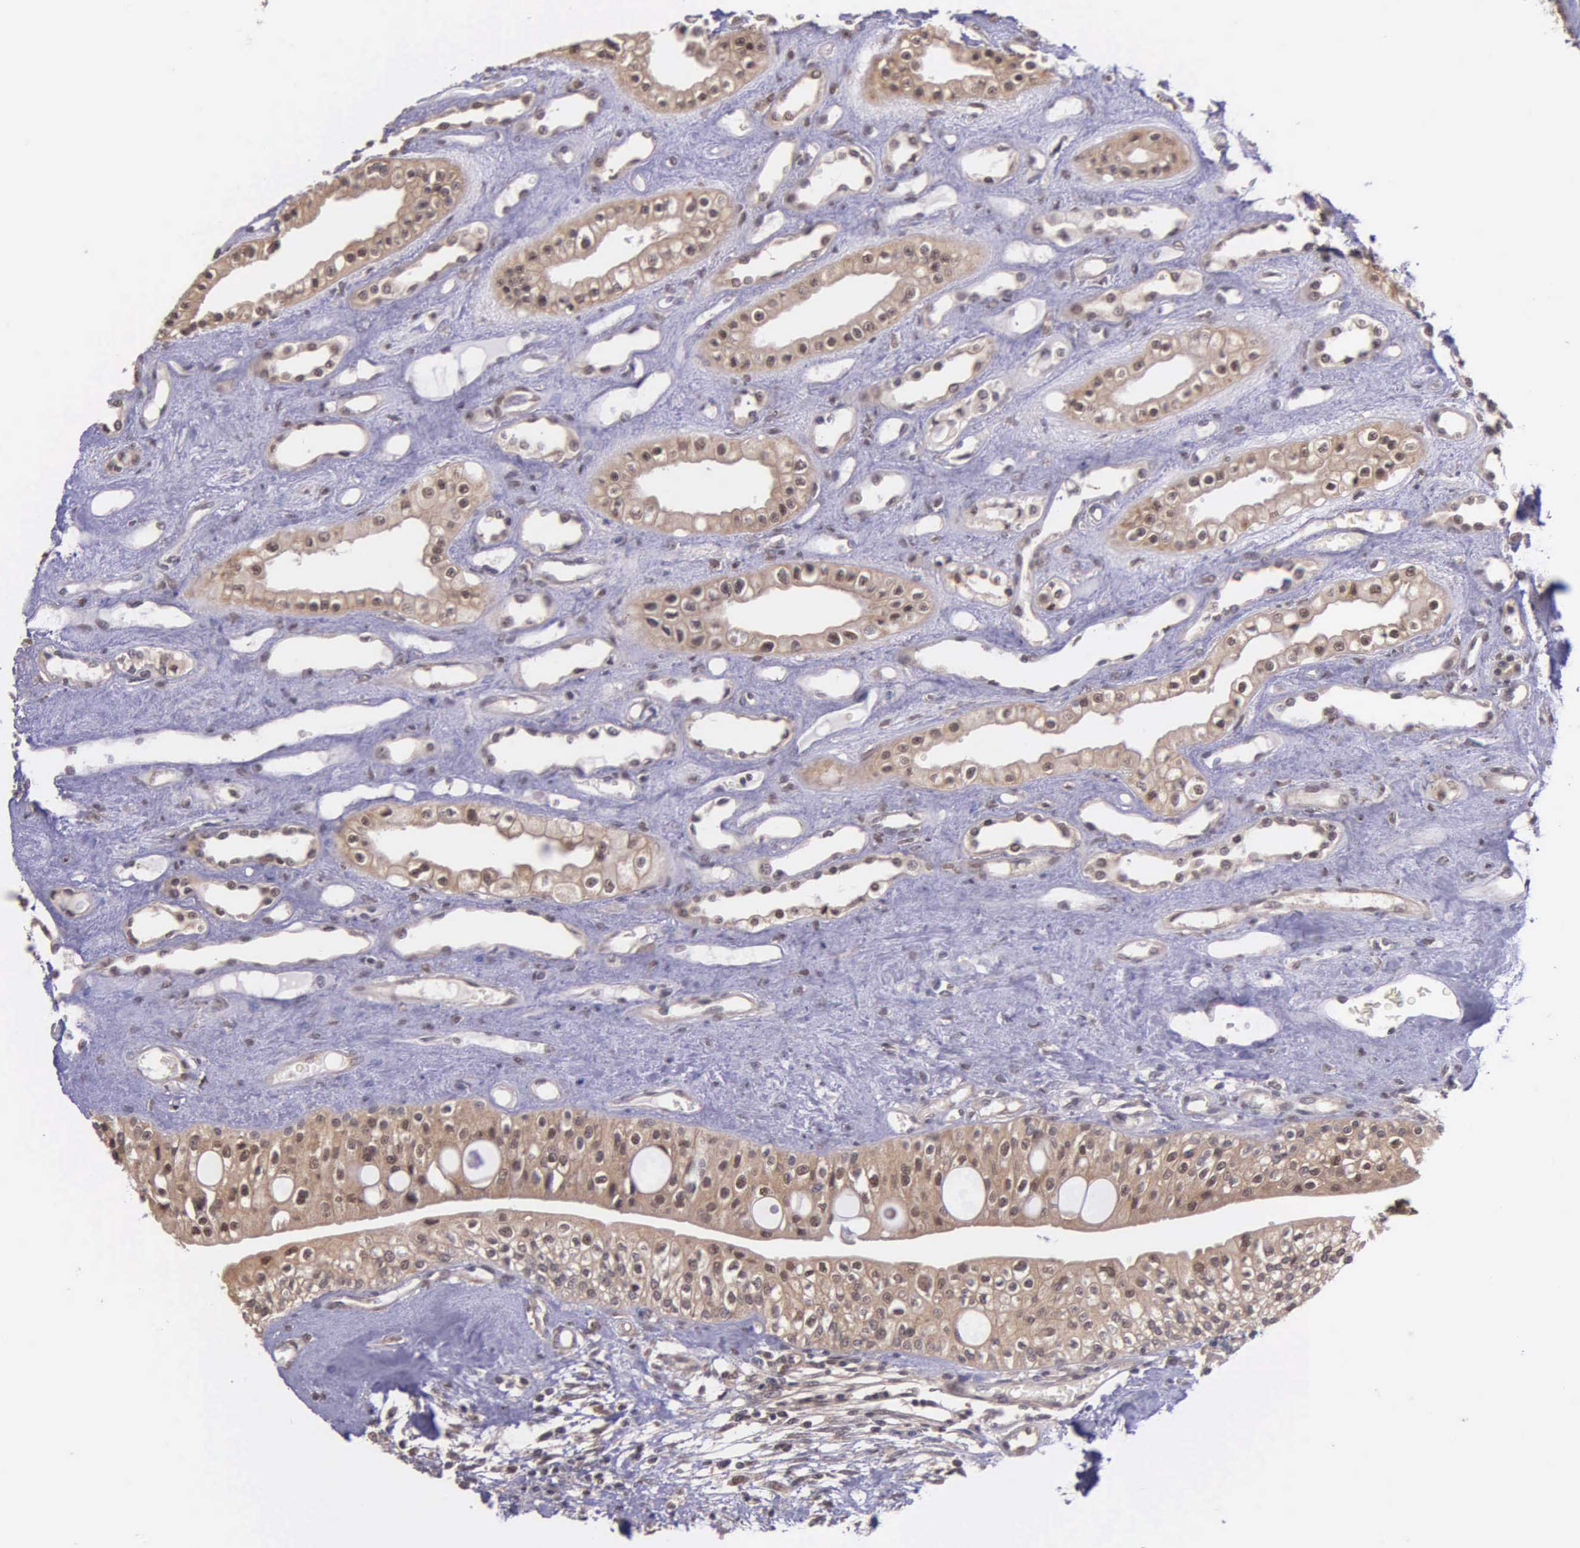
{"staining": {"intensity": "moderate", "quantity": ">75%", "location": "cytoplasmic/membranous,nuclear"}, "tissue": "urinary bladder", "cell_type": "Urothelial cells", "image_type": "normal", "snomed": [{"axis": "morphology", "description": "Normal tissue, NOS"}, {"axis": "topography", "description": "Kidney"}, {"axis": "topography", "description": "Urinary bladder"}], "caption": "This is an image of IHC staining of normal urinary bladder, which shows moderate staining in the cytoplasmic/membranous,nuclear of urothelial cells.", "gene": "PSMC1", "patient": {"sex": "male", "age": 67}}